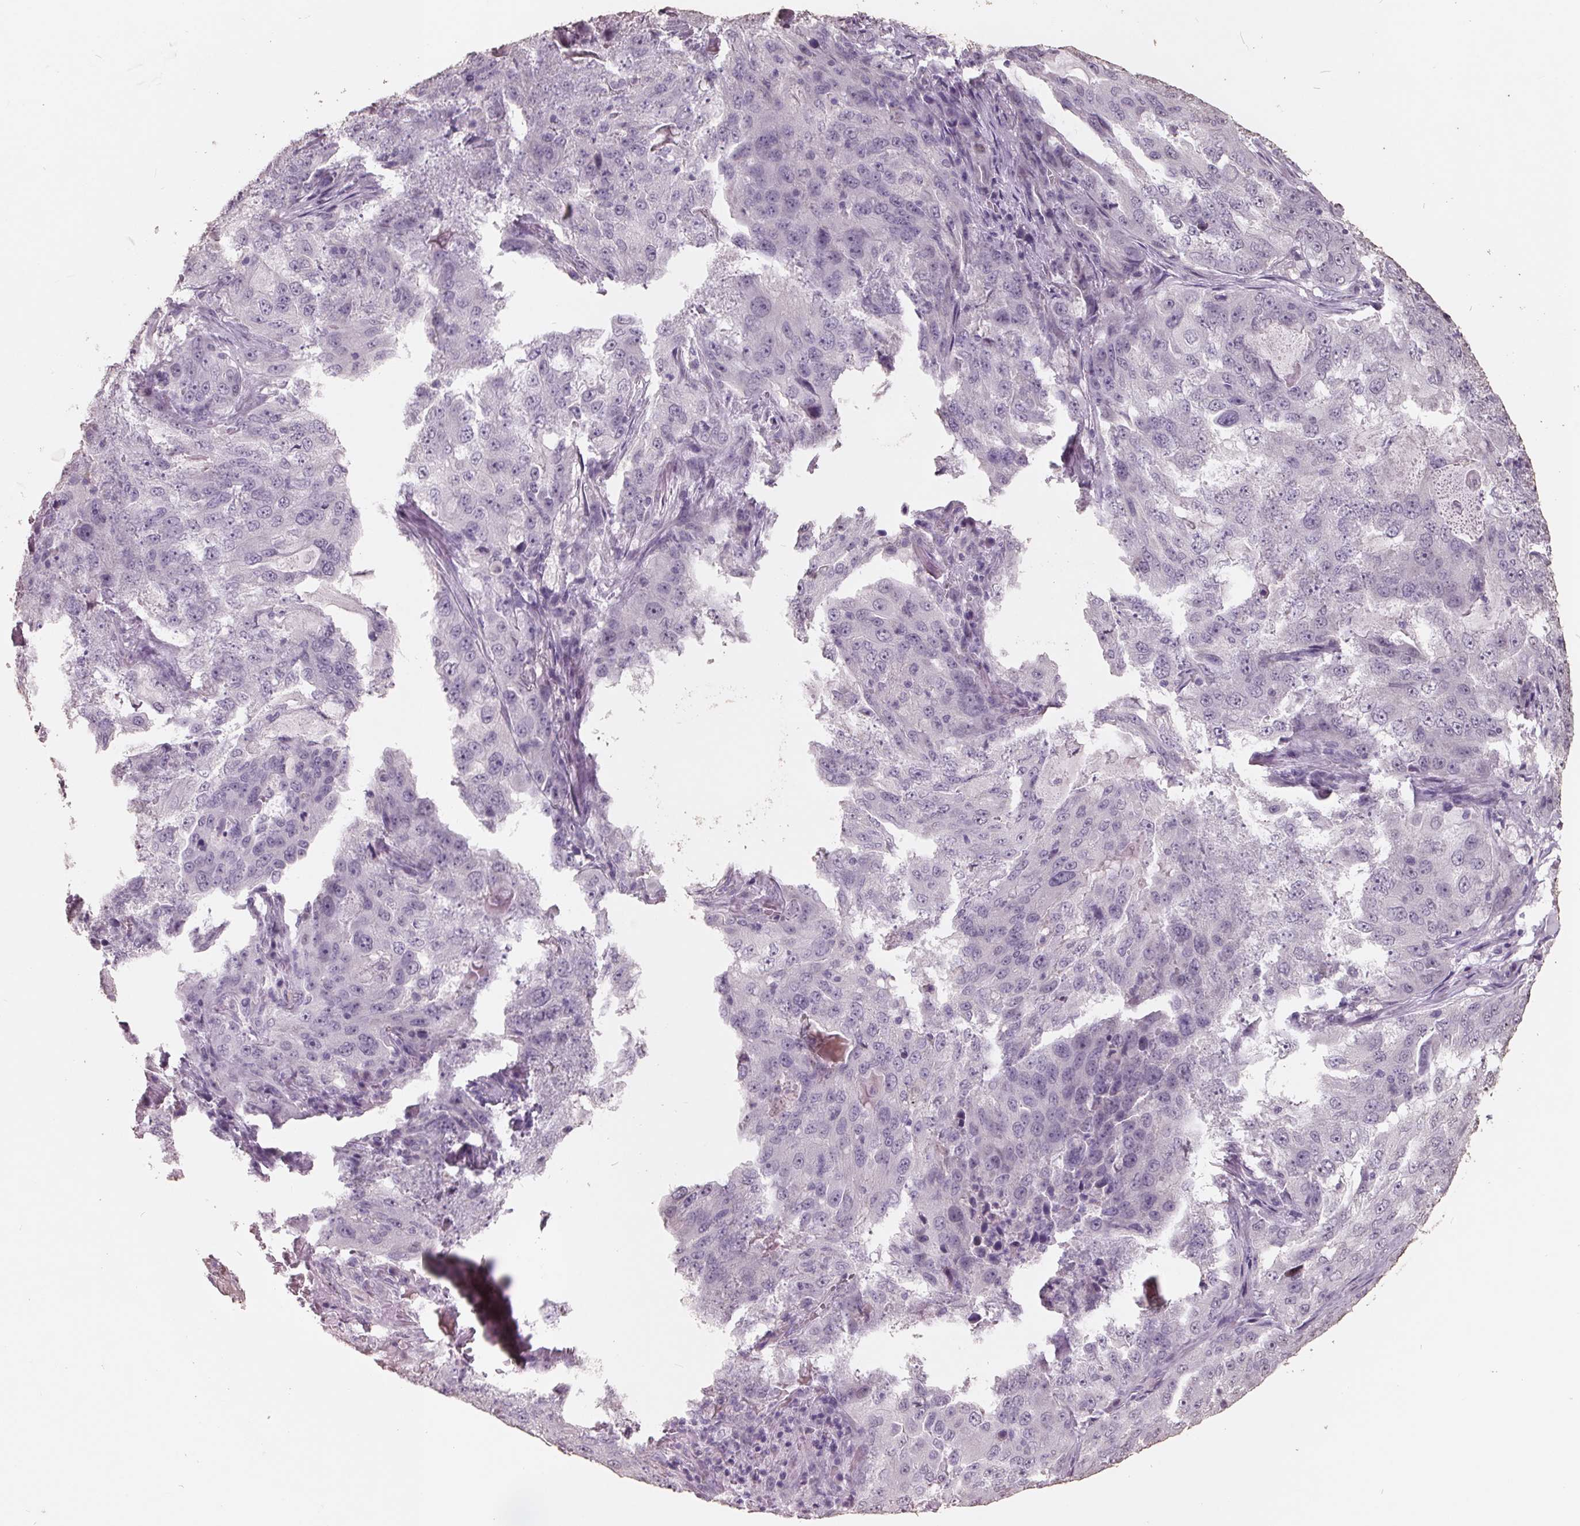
{"staining": {"intensity": "negative", "quantity": "none", "location": "none"}, "tissue": "lung cancer", "cell_type": "Tumor cells", "image_type": "cancer", "snomed": [{"axis": "morphology", "description": "Adenocarcinoma, NOS"}, {"axis": "topography", "description": "Lung"}], "caption": "A photomicrograph of adenocarcinoma (lung) stained for a protein exhibits no brown staining in tumor cells.", "gene": "FTCD", "patient": {"sex": "female", "age": 61}}